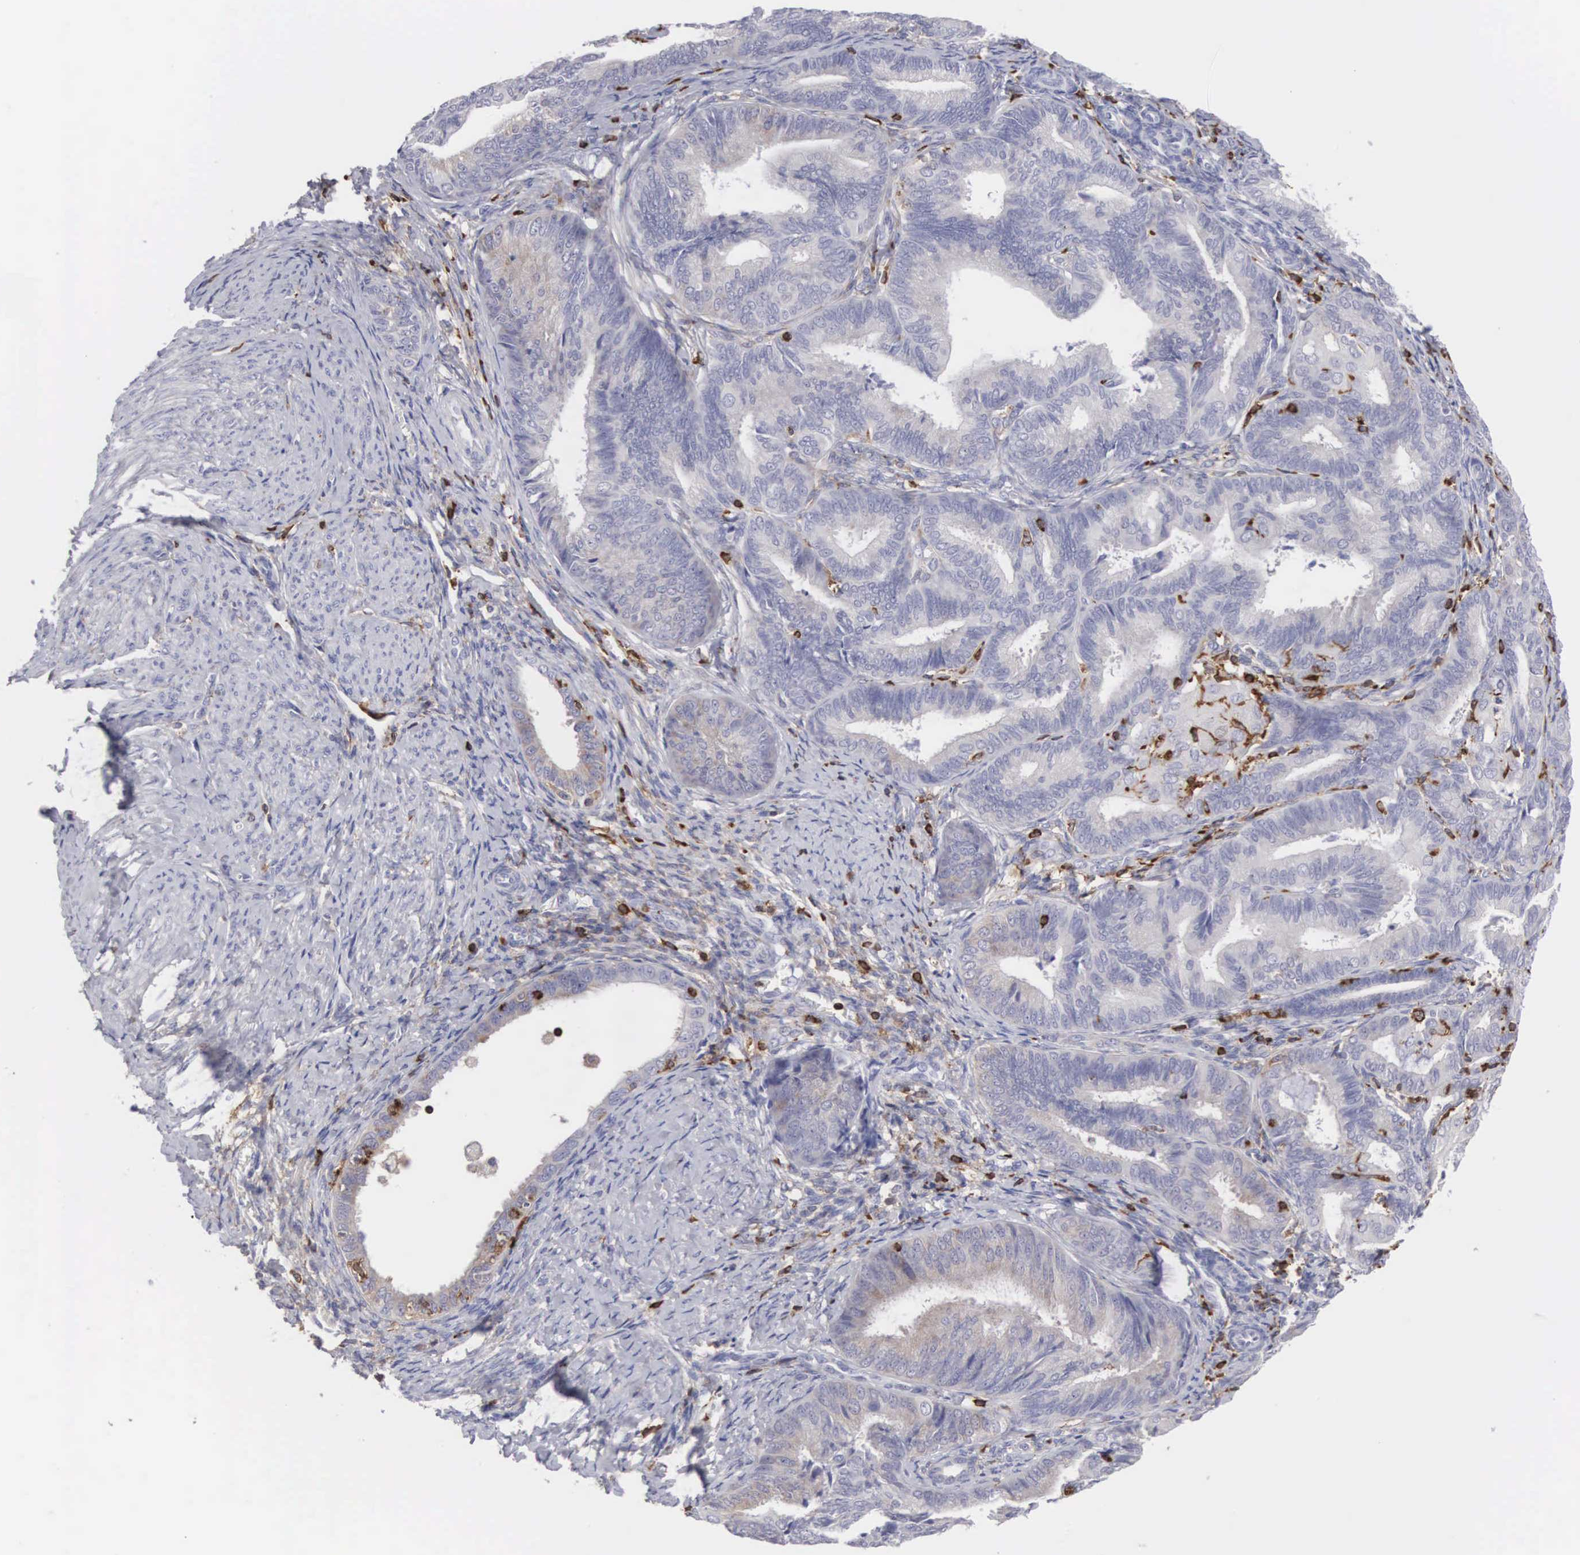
{"staining": {"intensity": "weak", "quantity": "25%-75%", "location": "cytoplasmic/membranous"}, "tissue": "endometrial cancer", "cell_type": "Tumor cells", "image_type": "cancer", "snomed": [{"axis": "morphology", "description": "Adenocarcinoma, NOS"}, {"axis": "topography", "description": "Endometrium"}], "caption": "Immunohistochemistry (IHC) staining of endometrial adenocarcinoma, which exhibits low levels of weak cytoplasmic/membranous staining in approximately 25%-75% of tumor cells indicating weak cytoplasmic/membranous protein staining. The staining was performed using DAB (3,3'-diaminobenzidine) (brown) for protein detection and nuclei were counterstained in hematoxylin (blue).", "gene": "SH3BP1", "patient": {"sex": "female", "age": 63}}